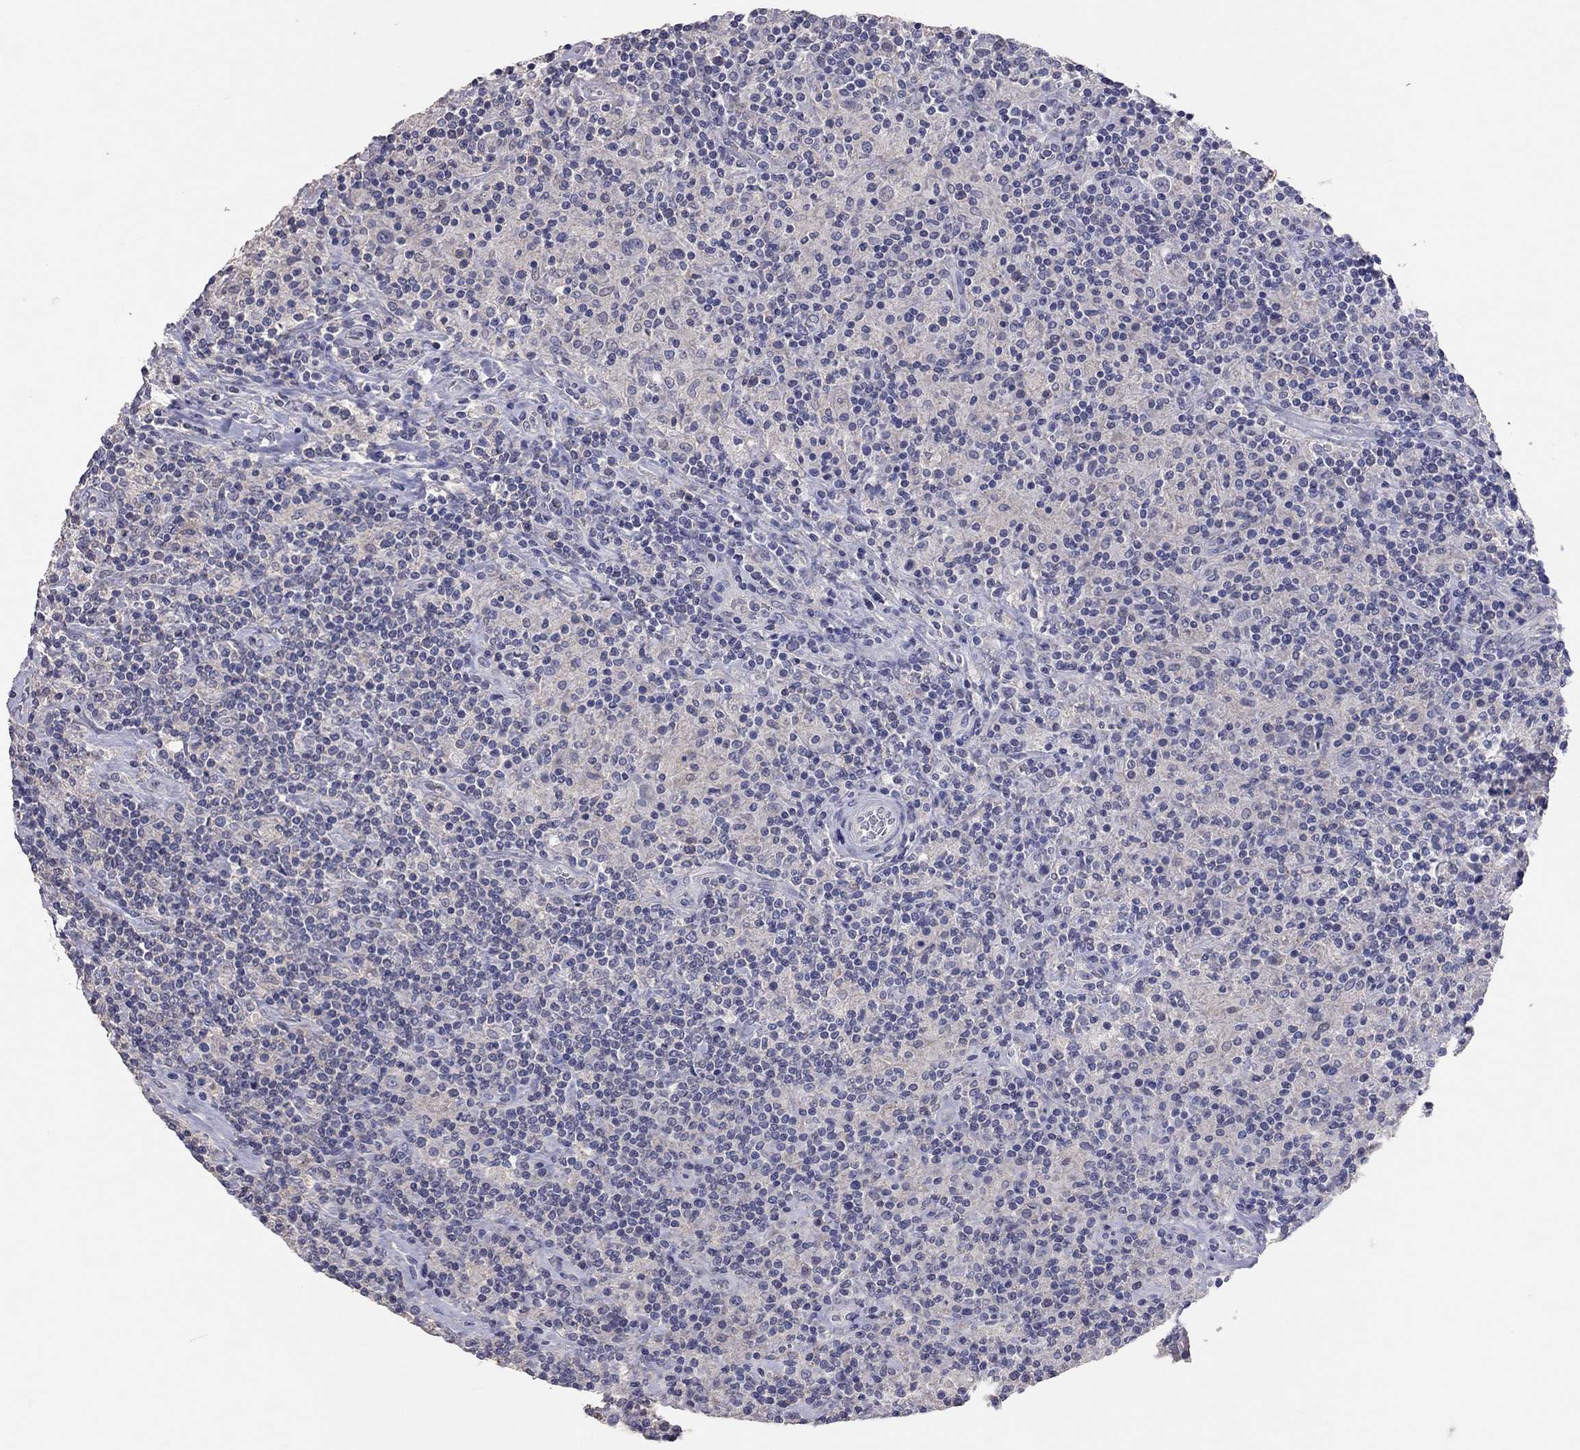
{"staining": {"intensity": "negative", "quantity": "none", "location": "none"}, "tissue": "lymphoma", "cell_type": "Tumor cells", "image_type": "cancer", "snomed": [{"axis": "morphology", "description": "Hodgkin's disease, NOS"}, {"axis": "topography", "description": "Lymph node"}], "caption": "The histopathology image shows no significant positivity in tumor cells of Hodgkin's disease.", "gene": "MMP13", "patient": {"sex": "male", "age": 70}}